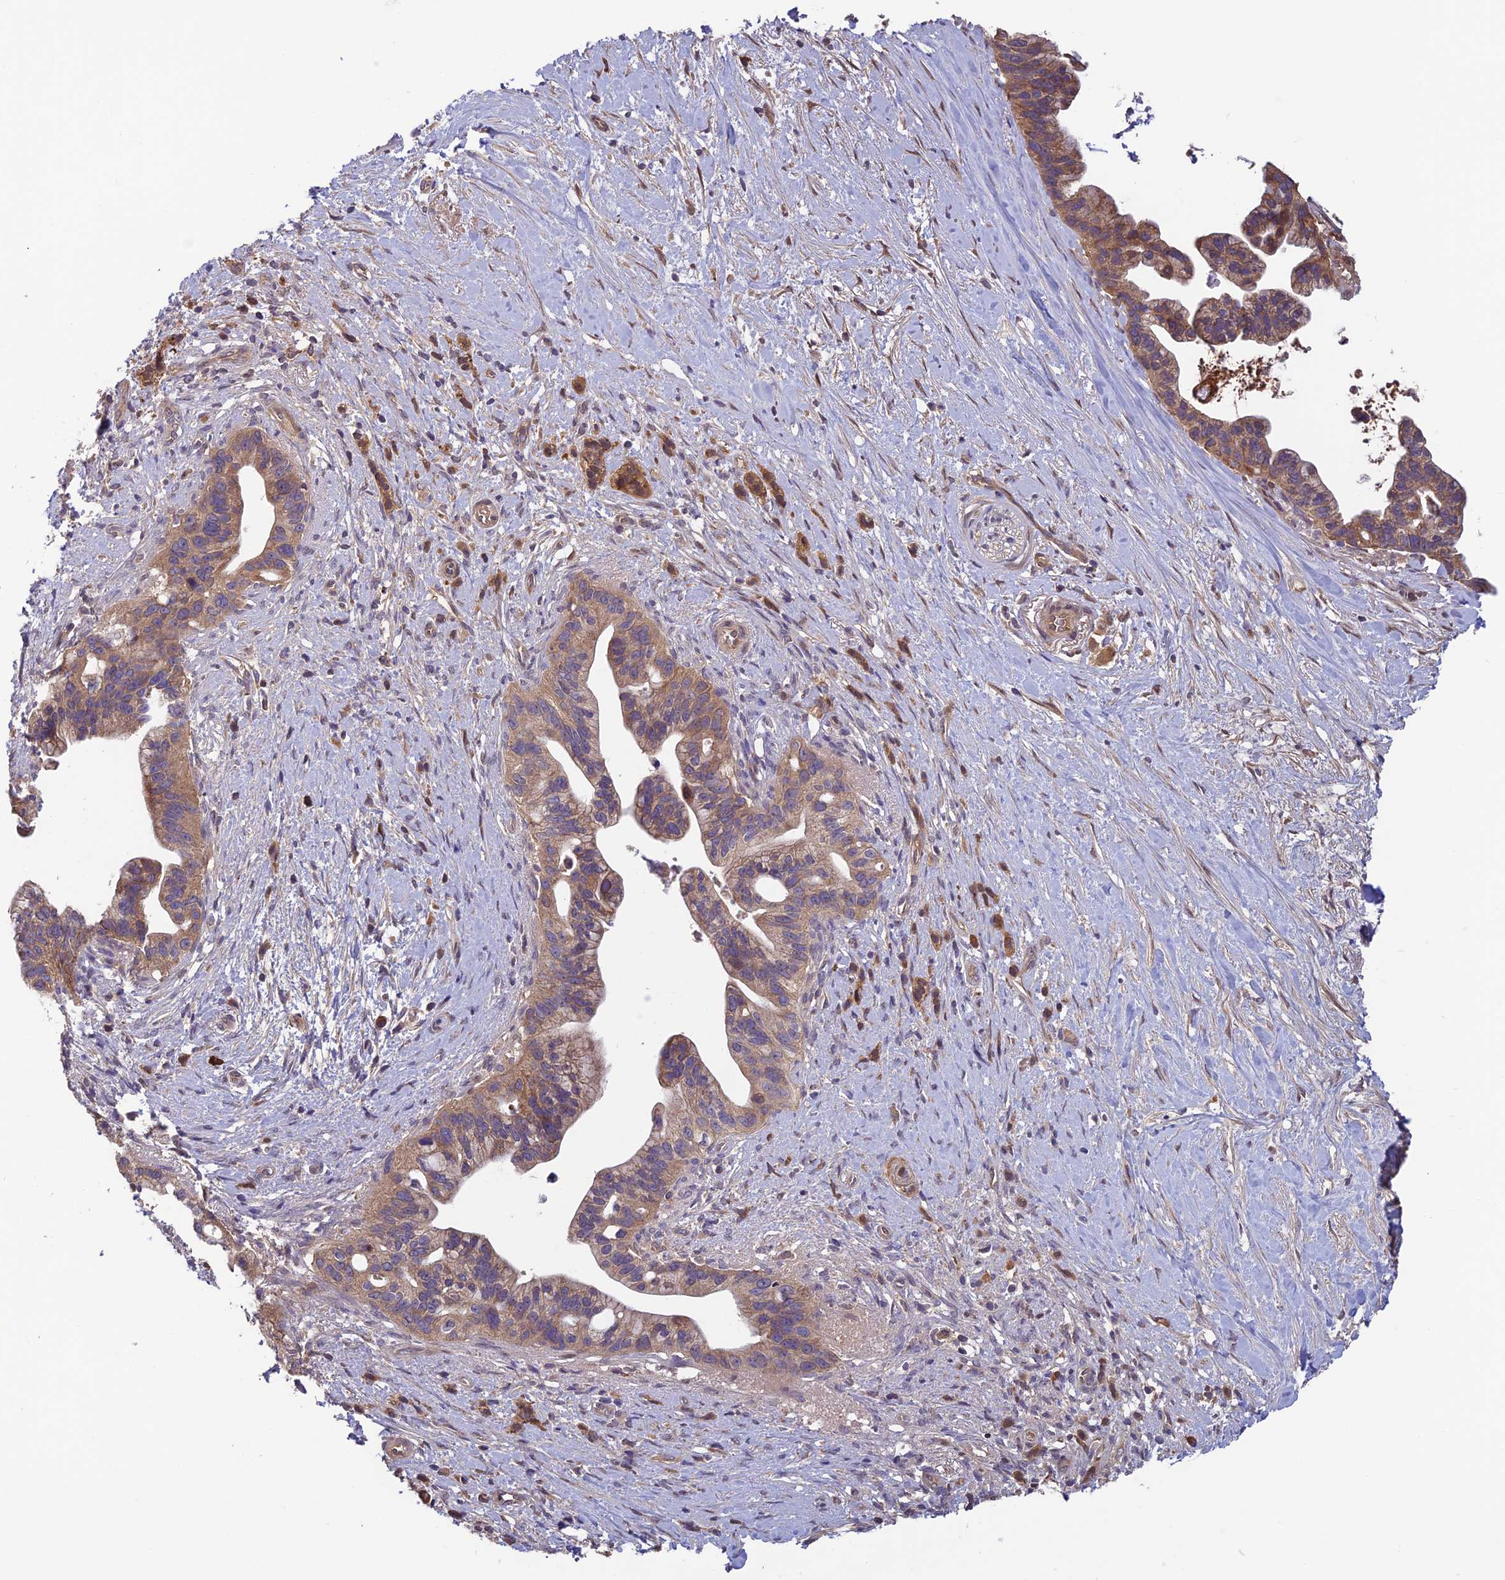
{"staining": {"intensity": "weak", "quantity": ">75%", "location": "cytoplasmic/membranous"}, "tissue": "pancreatic cancer", "cell_type": "Tumor cells", "image_type": "cancer", "snomed": [{"axis": "morphology", "description": "Adenocarcinoma, NOS"}, {"axis": "topography", "description": "Pancreas"}], "caption": "Tumor cells display weak cytoplasmic/membranous expression in about >75% of cells in pancreatic cancer (adenocarcinoma). The staining was performed using DAB, with brown indicating positive protein expression. Nuclei are stained blue with hematoxylin.", "gene": "CCDC15", "patient": {"sex": "female", "age": 83}}